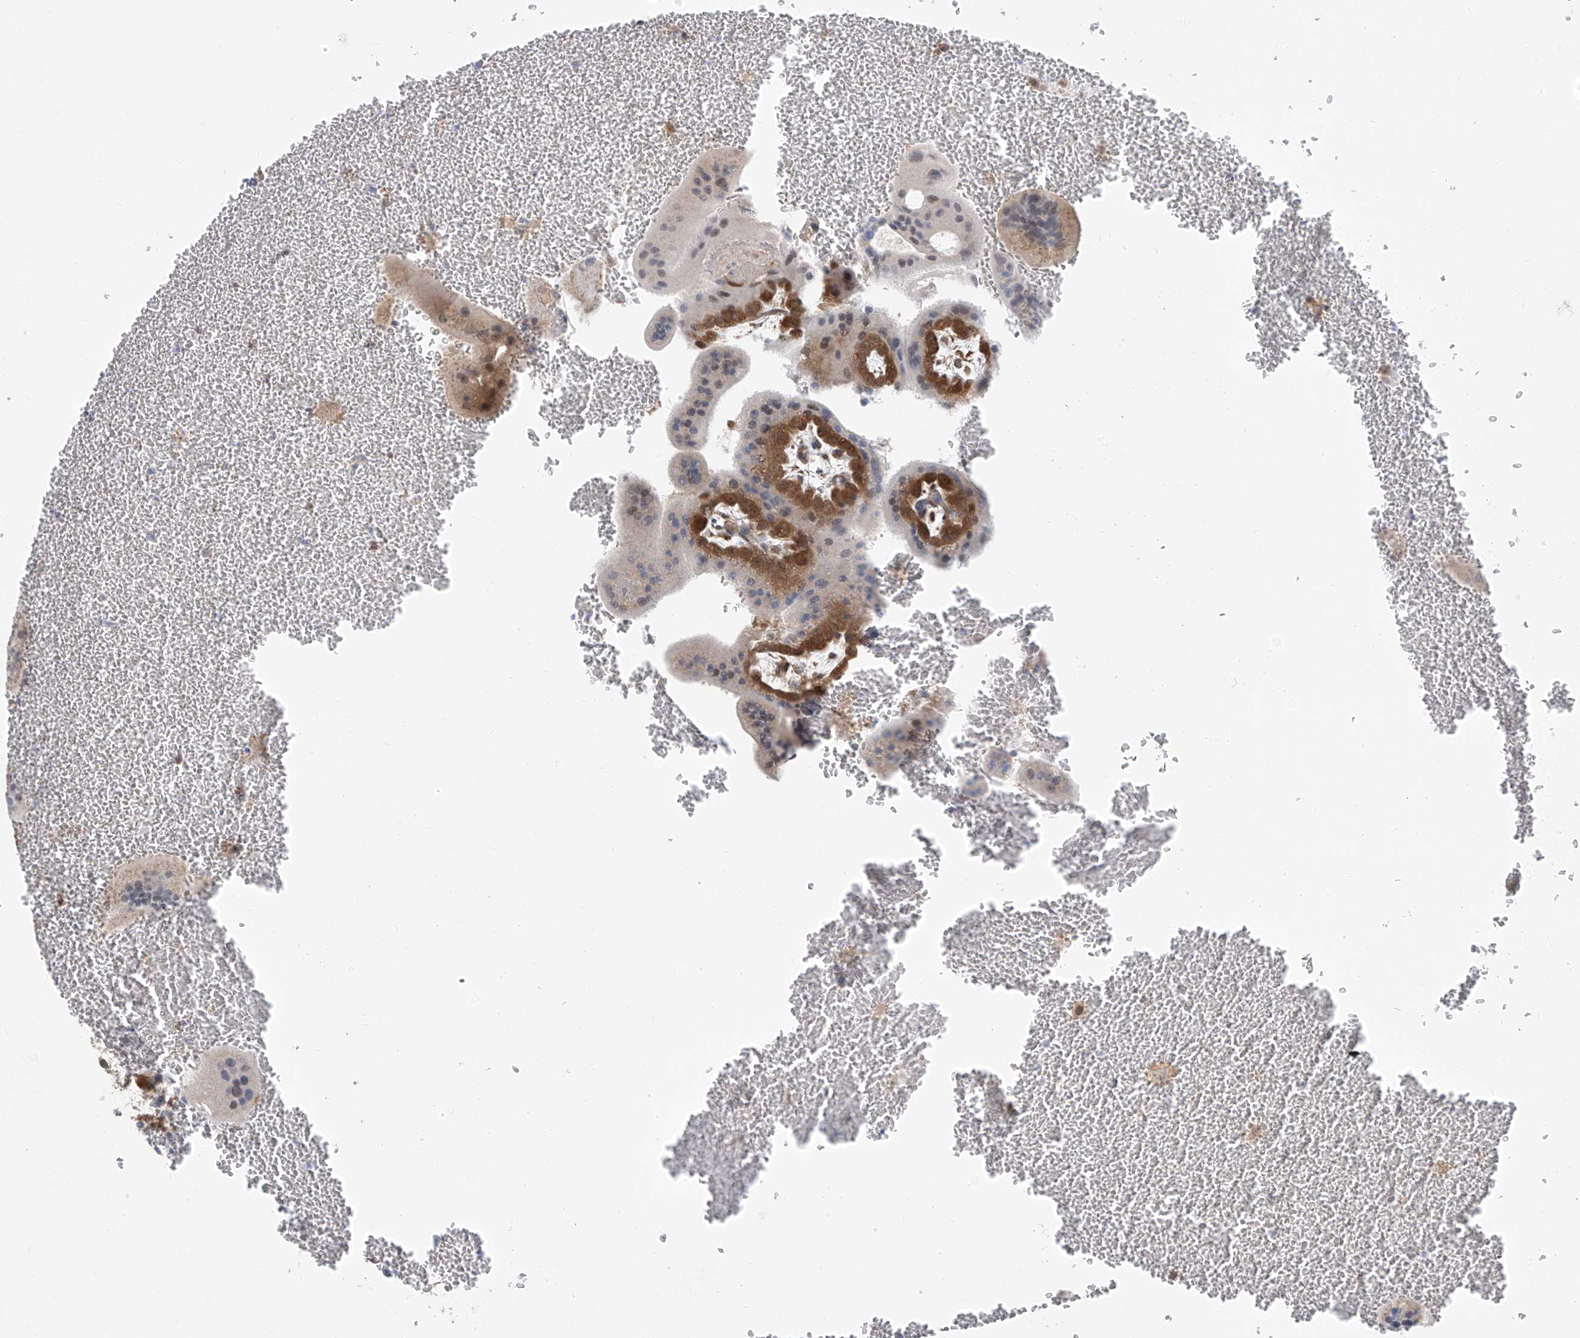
{"staining": {"intensity": "weak", "quantity": "25%-75%", "location": "cytoplasmic/membranous"}, "tissue": "placenta", "cell_type": "Decidual cells", "image_type": "normal", "snomed": [{"axis": "morphology", "description": "Normal tissue, NOS"}, {"axis": "topography", "description": "Placenta"}], "caption": "Immunohistochemical staining of benign placenta reveals low levels of weak cytoplasmic/membranous positivity in approximately 25%-75% of decidual cells.", "gene": "TTC38", "patient": {"sex": "female", "age": 35}}